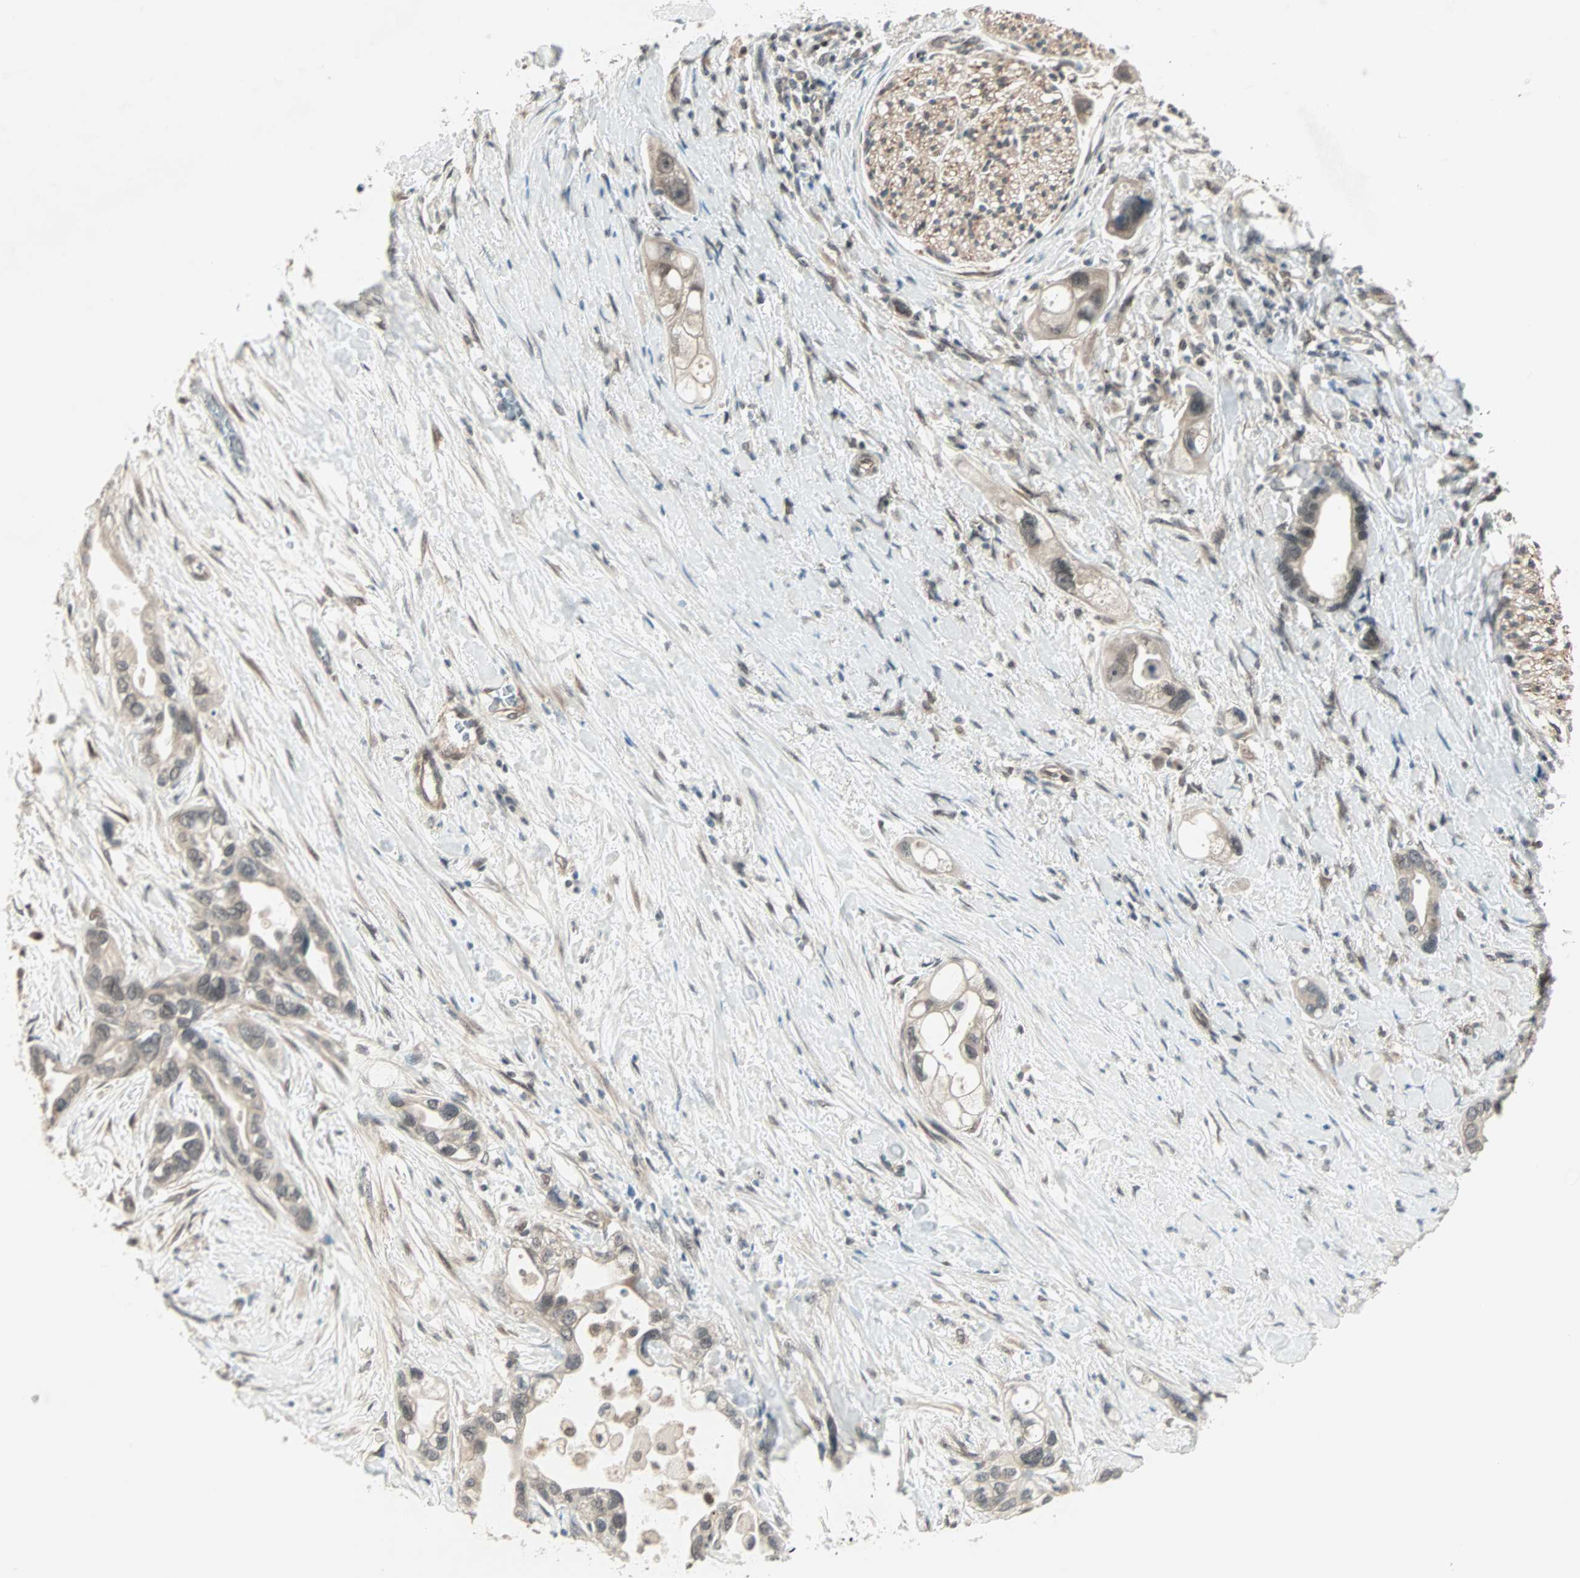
{"staining": {"intensity": "weak", "quantity": ">75%", "location": "cytoplasmic/membranous"}, "tissue": "pancreatic cancer", "cell_type": "Tumor cells", "image_type": "cancer", "snomed": [{"axis": "morphology", "description": "Adenocarcinoma, NOS"}, {"axis": "topography", "description": "Pancreas"}], "caption": "This micrograph displays pancreatic adenocarcinoma stained with immunohistochemistry (IHC) to label a protein in brown. The cytoplasmic/membranous of tumor cells show weak positivity for the protein. Nuclei are counter-stained blue.", "gene": "PGBD1", "patient": {"sex": "female", "age": 77}}